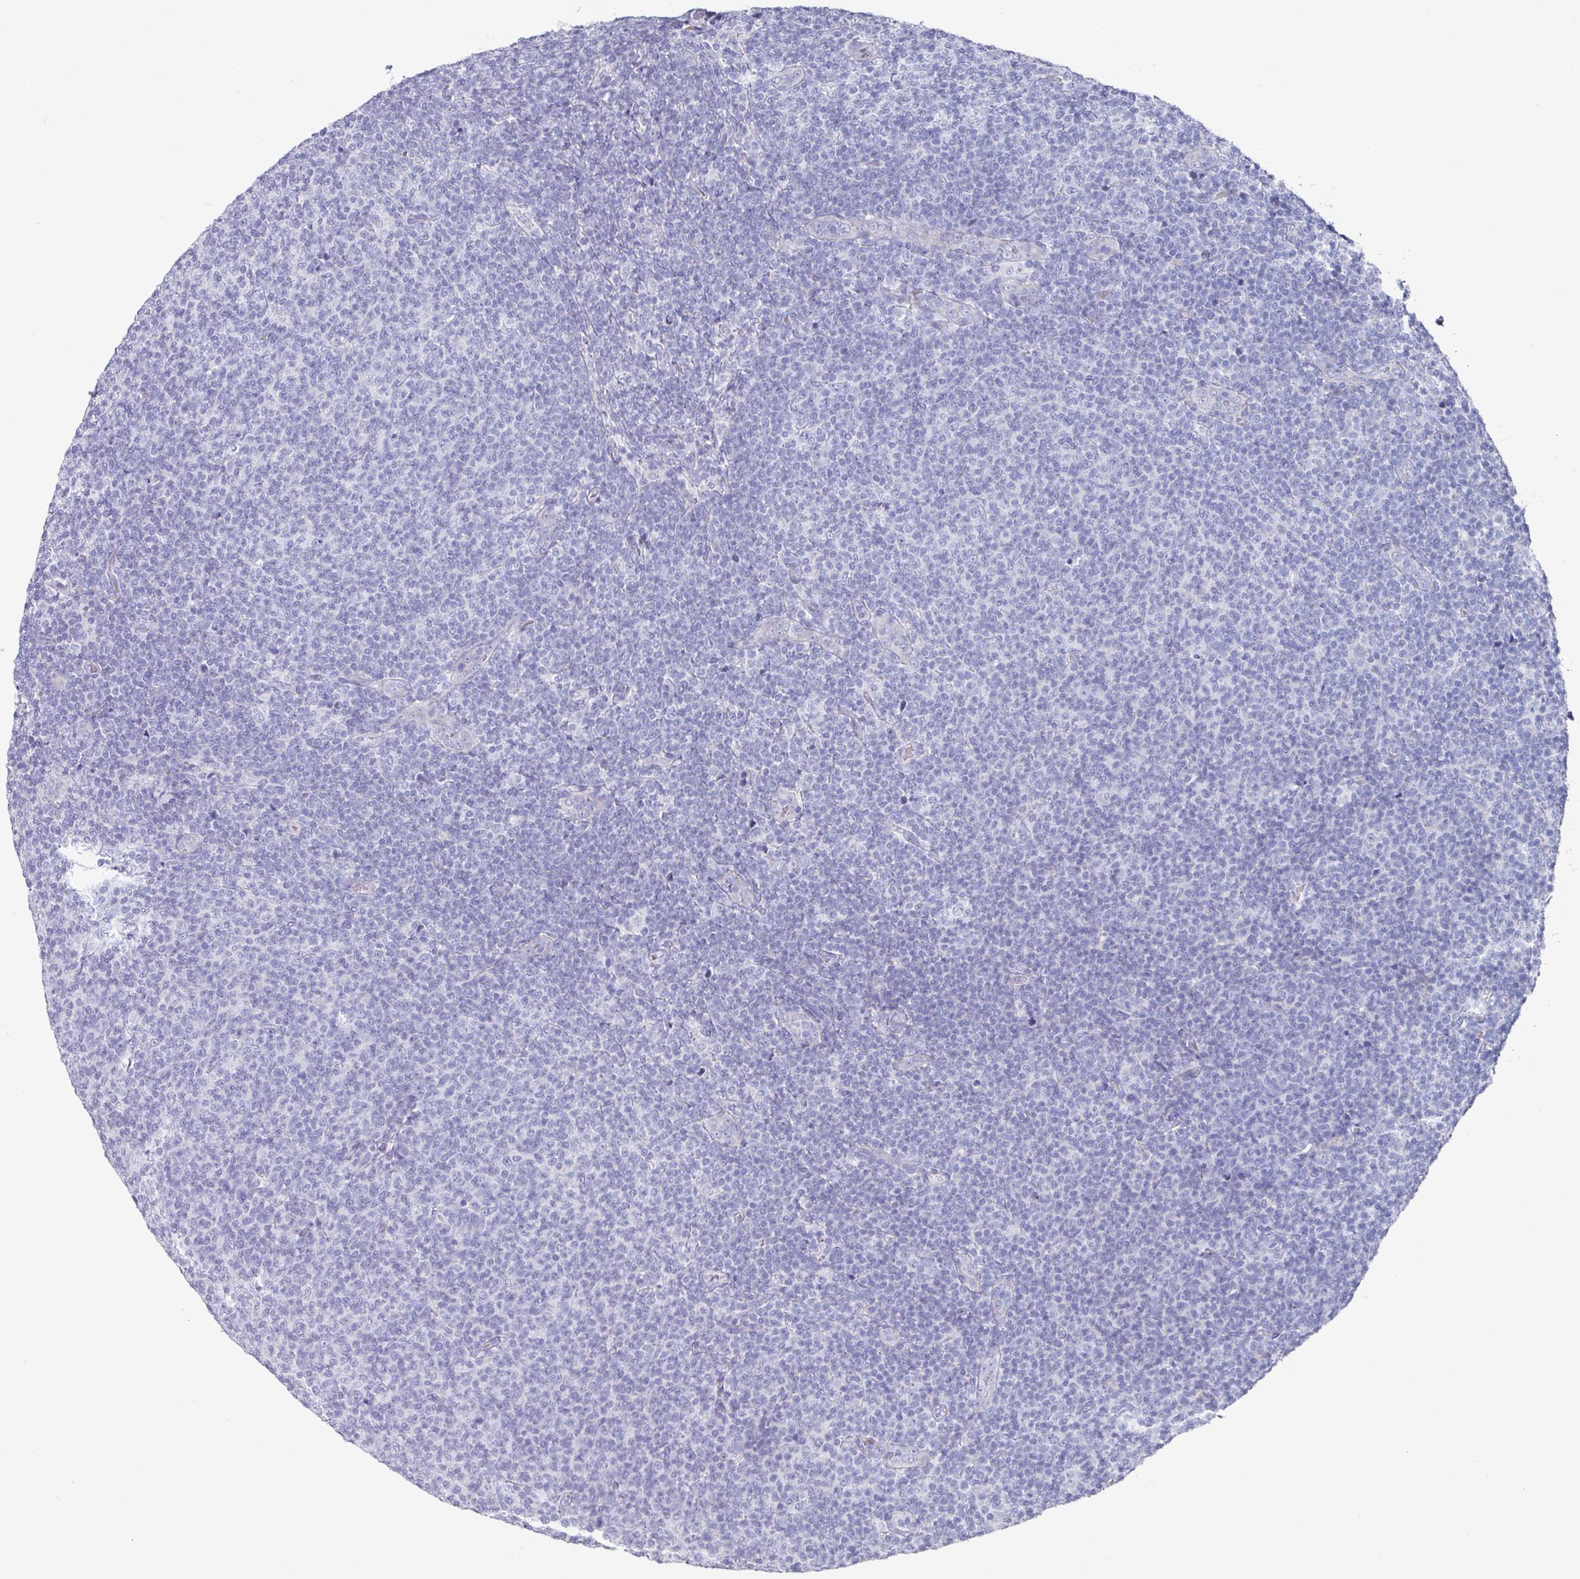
{"staining": {"intensity": "negative", "quantity": "none", "location": "none"}, "tissue": "lymphoma", "cell_type": "Tumor cells", "image_type": "cancer", "snomed": [{"axis": "morphology", "description": "Malignant lymphoma, non-Hodgkin's type, Low grade"}, {"axis": "topography", "description": "Lymph node"}], "caption": "Immunohistochemistry image of human lymphoma stained for a protein (brown), which exhibits no expression in tumor cells.", "gene": "SETBP1", "patient": {"sex": "male", "age": 66}}